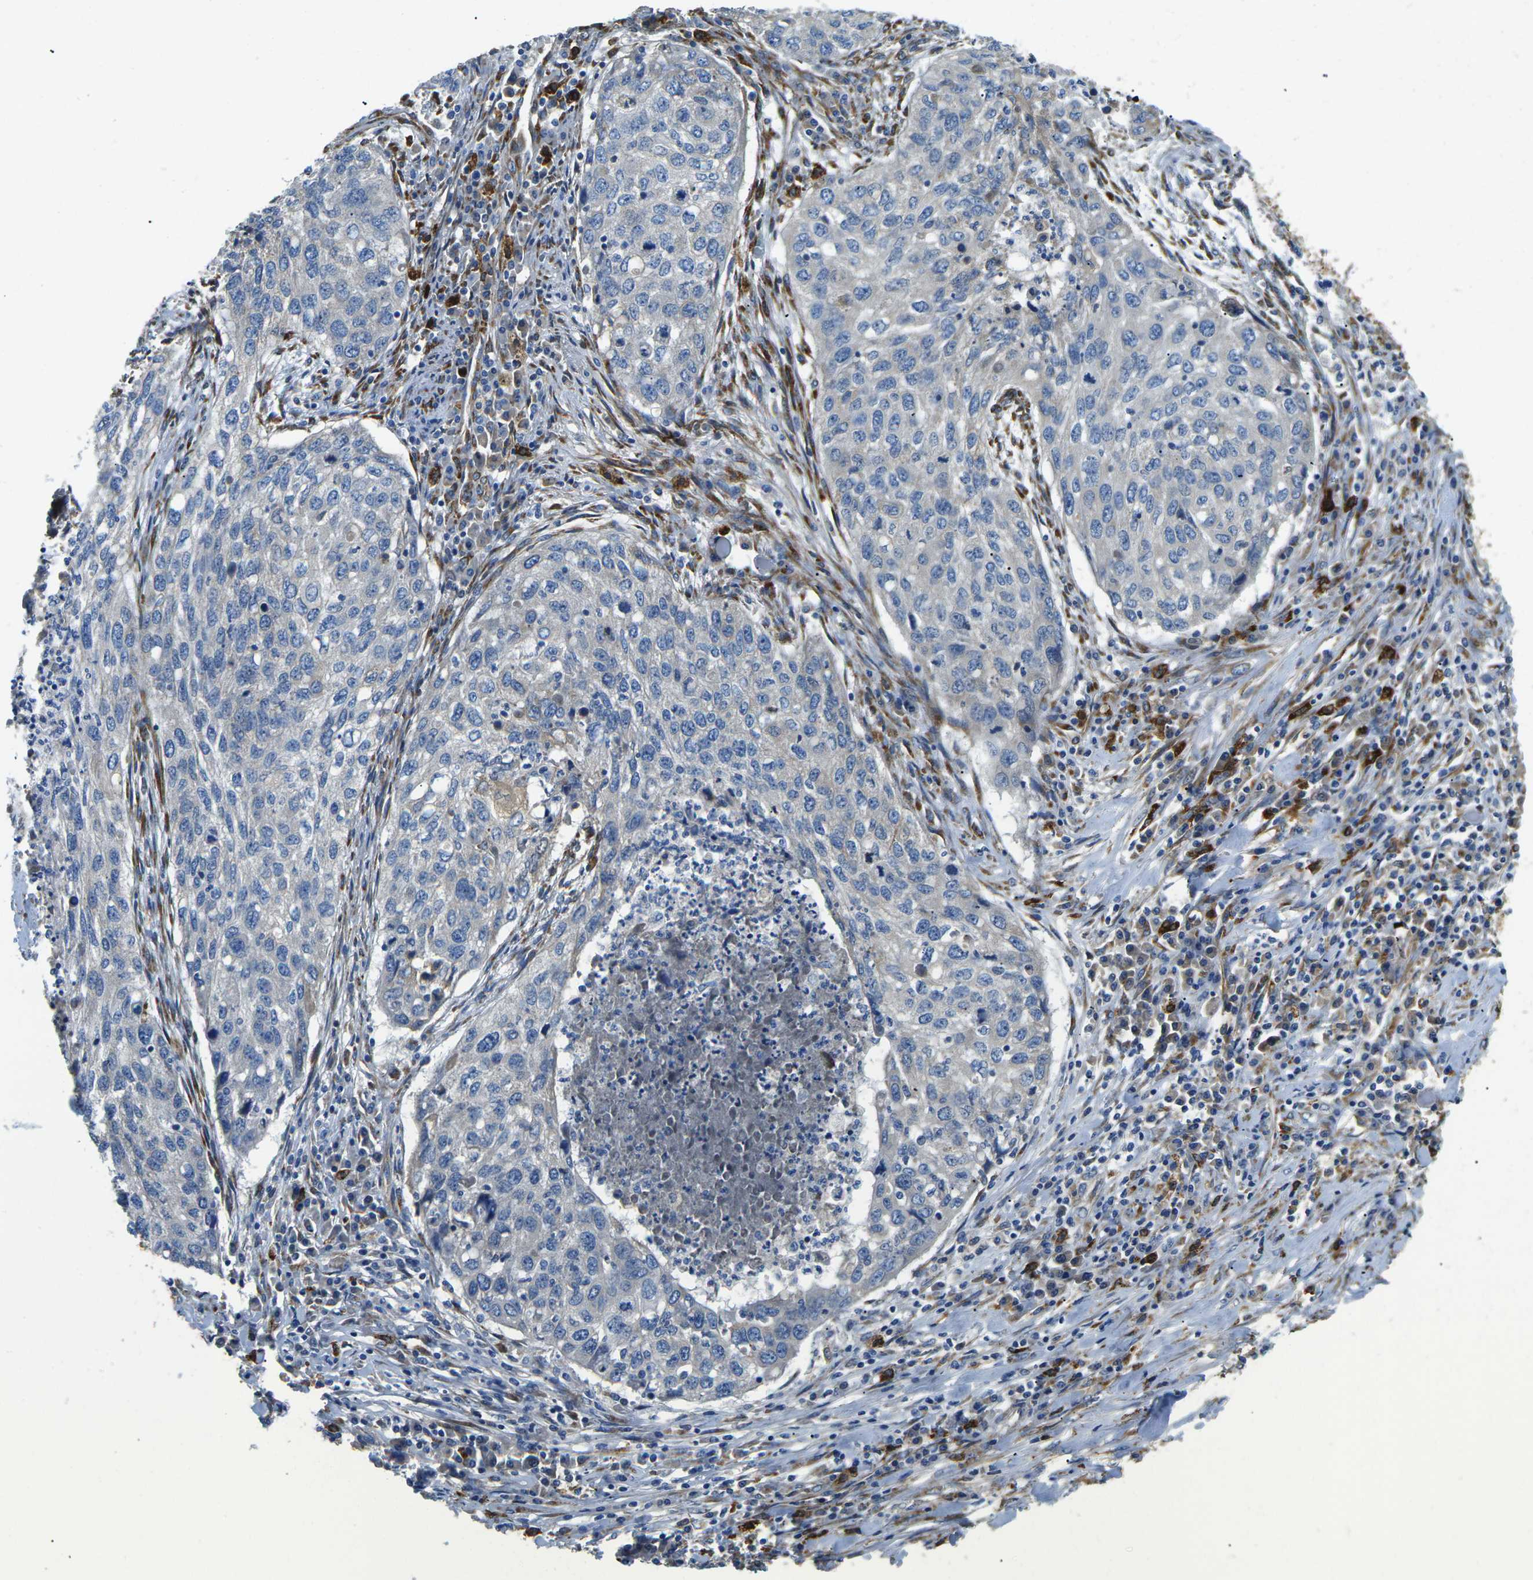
{"staining": {"intensity": "negative", "quantity": "none", "location": "none"}, "tissue": "lung cancer", "cell_type": "Tumor cells", "image_type": "cancer", "snomed": [{"axis": "morphology", "description": "Squamous cell carcinoma, NOS"}, {"axis": "topography", "description": "Lung"}], "caption": "Immunohistochemistry histopathology image of neoplastic tissue: human squamous cell carcinoma (lung) stained with DAB reveals no significant protein expression in tumor cells.", "gene": "PDZD8", "patient": {"sex": "female", "age": 63}}